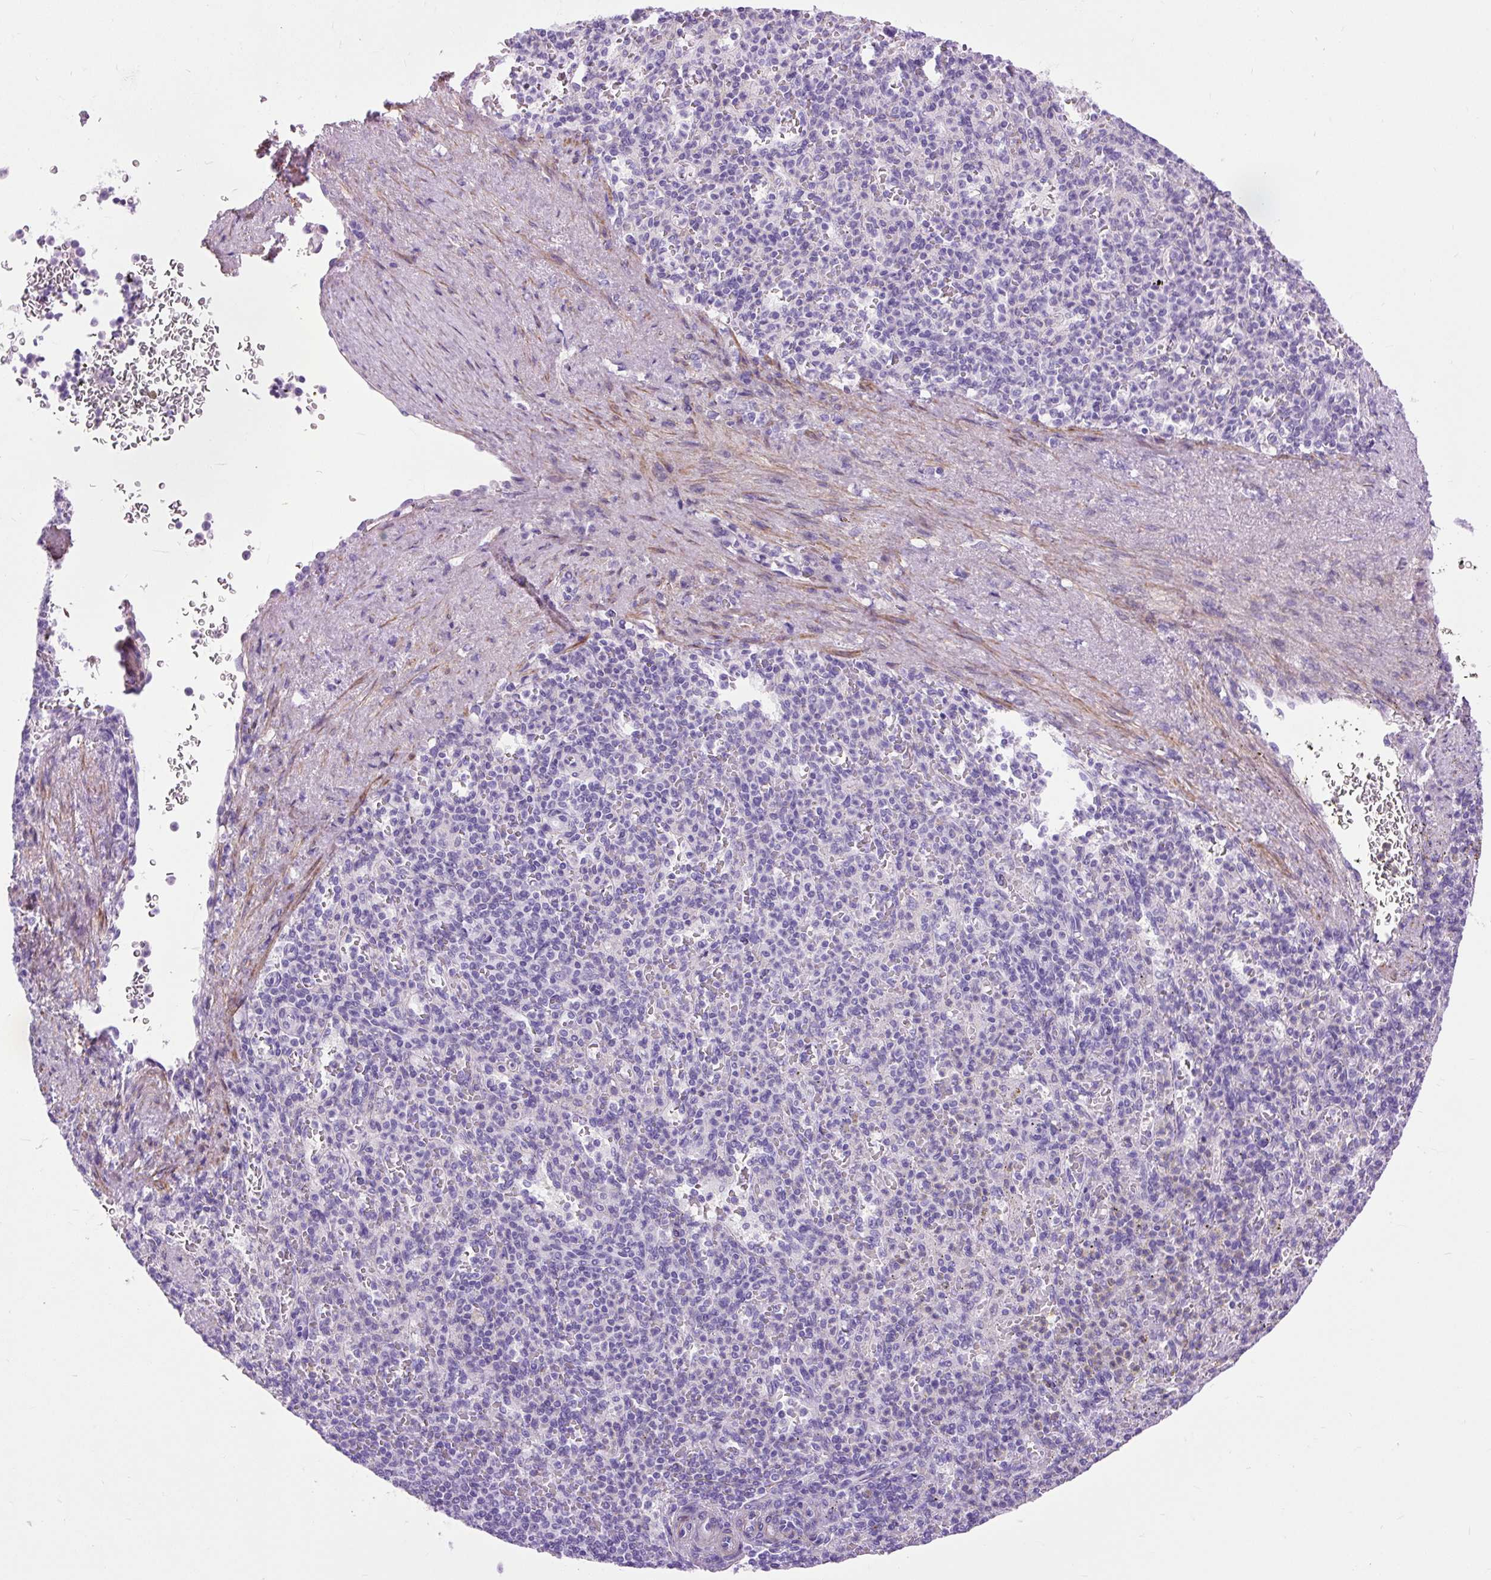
{"staining": {"intensity": "negative", "quantity": "none", "location": "none"}, "tissue": "spleen", "cell_type": "Cells in red pulp", "image_type": "normal", "snomed": [{"axis": "morphology", "description": "Normal tissue, NOS"}, {"axis": "topography", "description": "Spleen"}], "caption": "The image displays no significant expression in cells in red pulp of spleen.", "gene": "DPP6", "patient": {"sex": "female", "age": 74}}